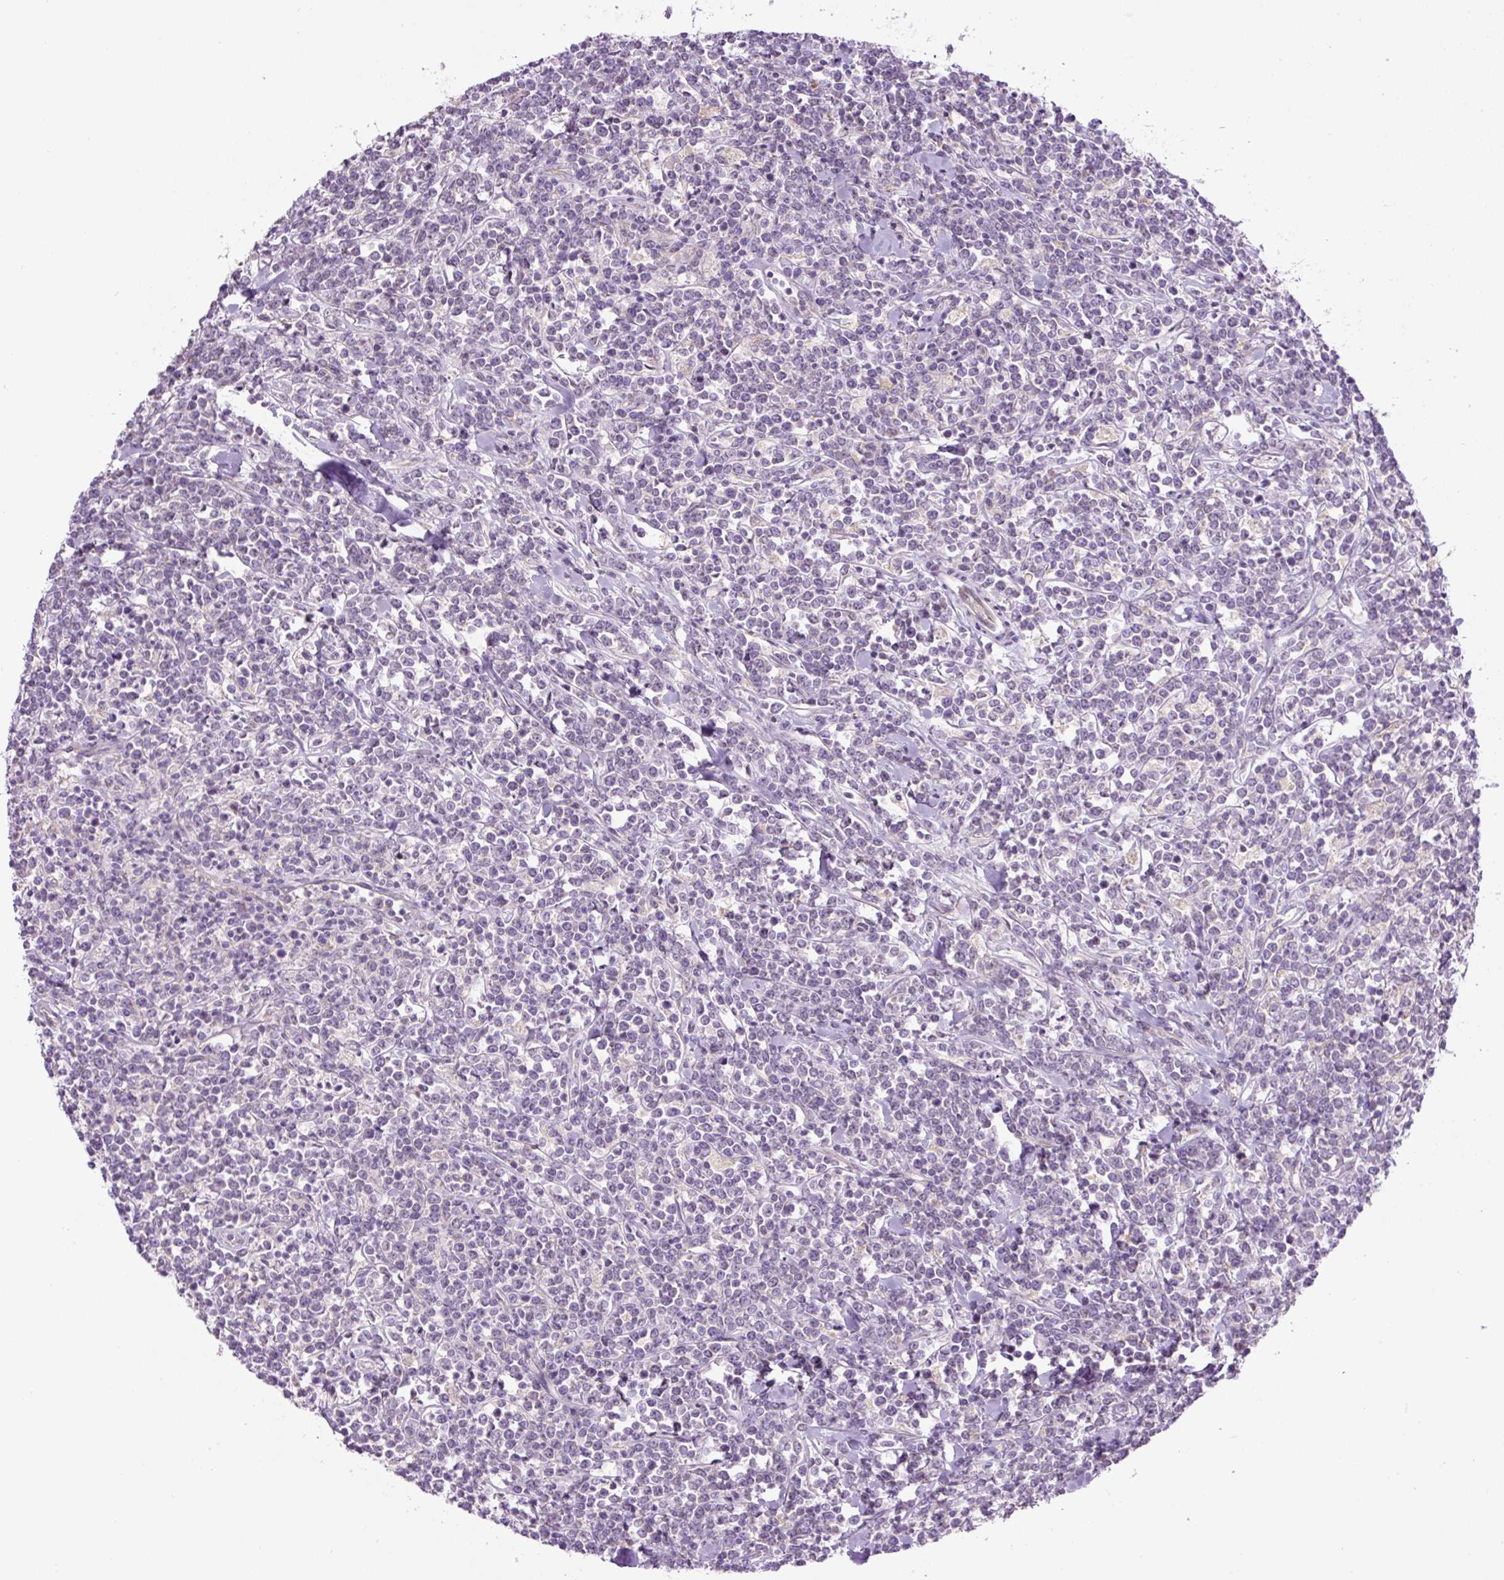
{"staining": {"intensity": "negative", "quantity": "none", "location": "none"}, "tissue": "lymphoma", "cell_type": "Tumor cells", "image_type": "cancer", "snomed": [{"axis": "morphology", "description": "Malignant lymphoma, non-Hodgkin's type, High grade"}, {"axis": "topography", "description": "Small intestine"}, {"axis": "topography", "description": "Colon"}], "caption": "The image displays no significant staining in tumor cells of high-grade malignant lymphoma, non-Hodgkin's type.", "gene": "OGDHL", "patient": {"sex": "male", "age": 8}}